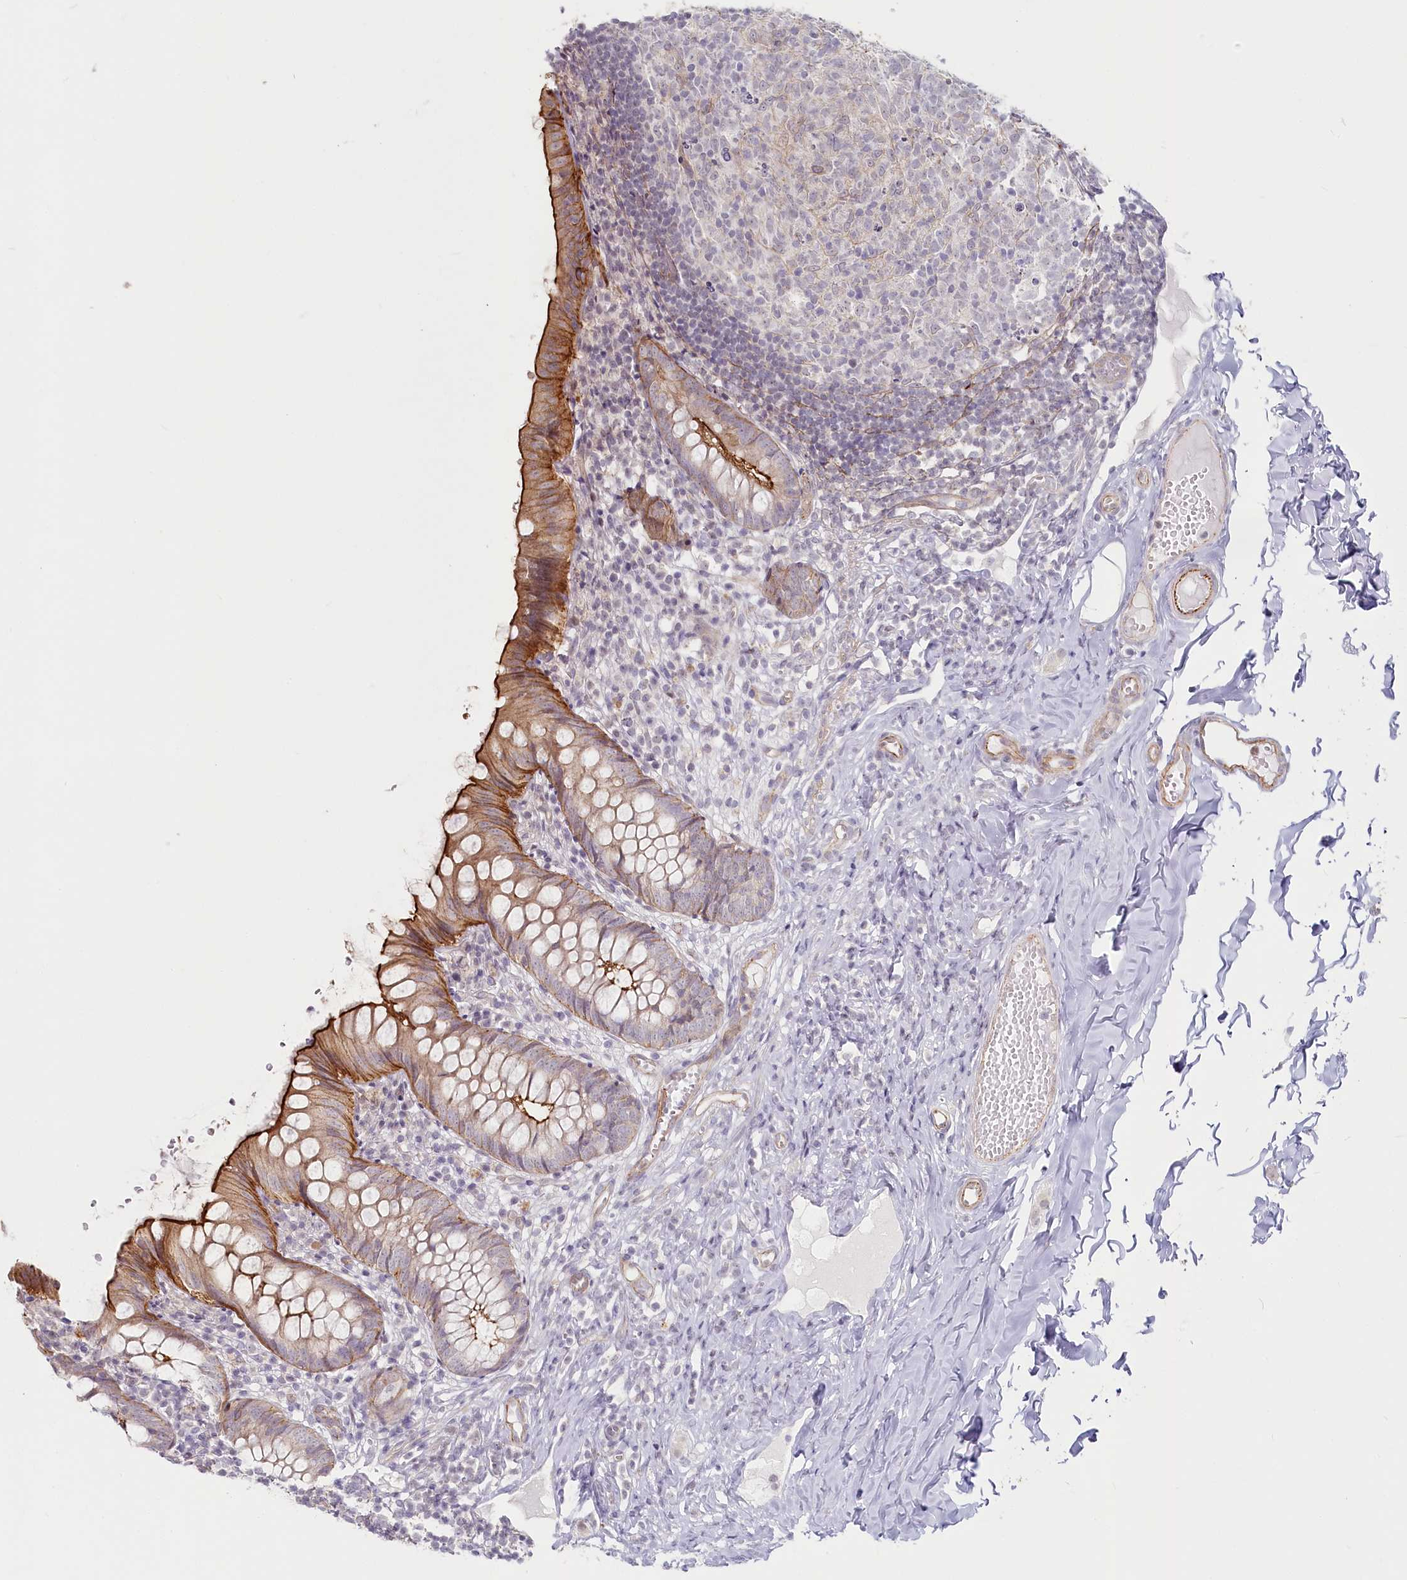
{"staining": {"intensity": "strong", "quantity": ">75%", "location": "cytoplasmic/membranous"}, "tissue": "appendix", "cell_type": "Glandular cells", "image_type": "normal", "snomed": [{"axis": "morphology", "description": "Normal tissue, NOS"}, {"axis": "topography", "description": "Appendix"}], "caption": "Protein staining of unremarkable appendix demonstrates strong cytoplasmic/membranous positivity in about >75% of glandular cells.", "gene": "ABHD8", "patient": {"sex": "male", "age": 8}}